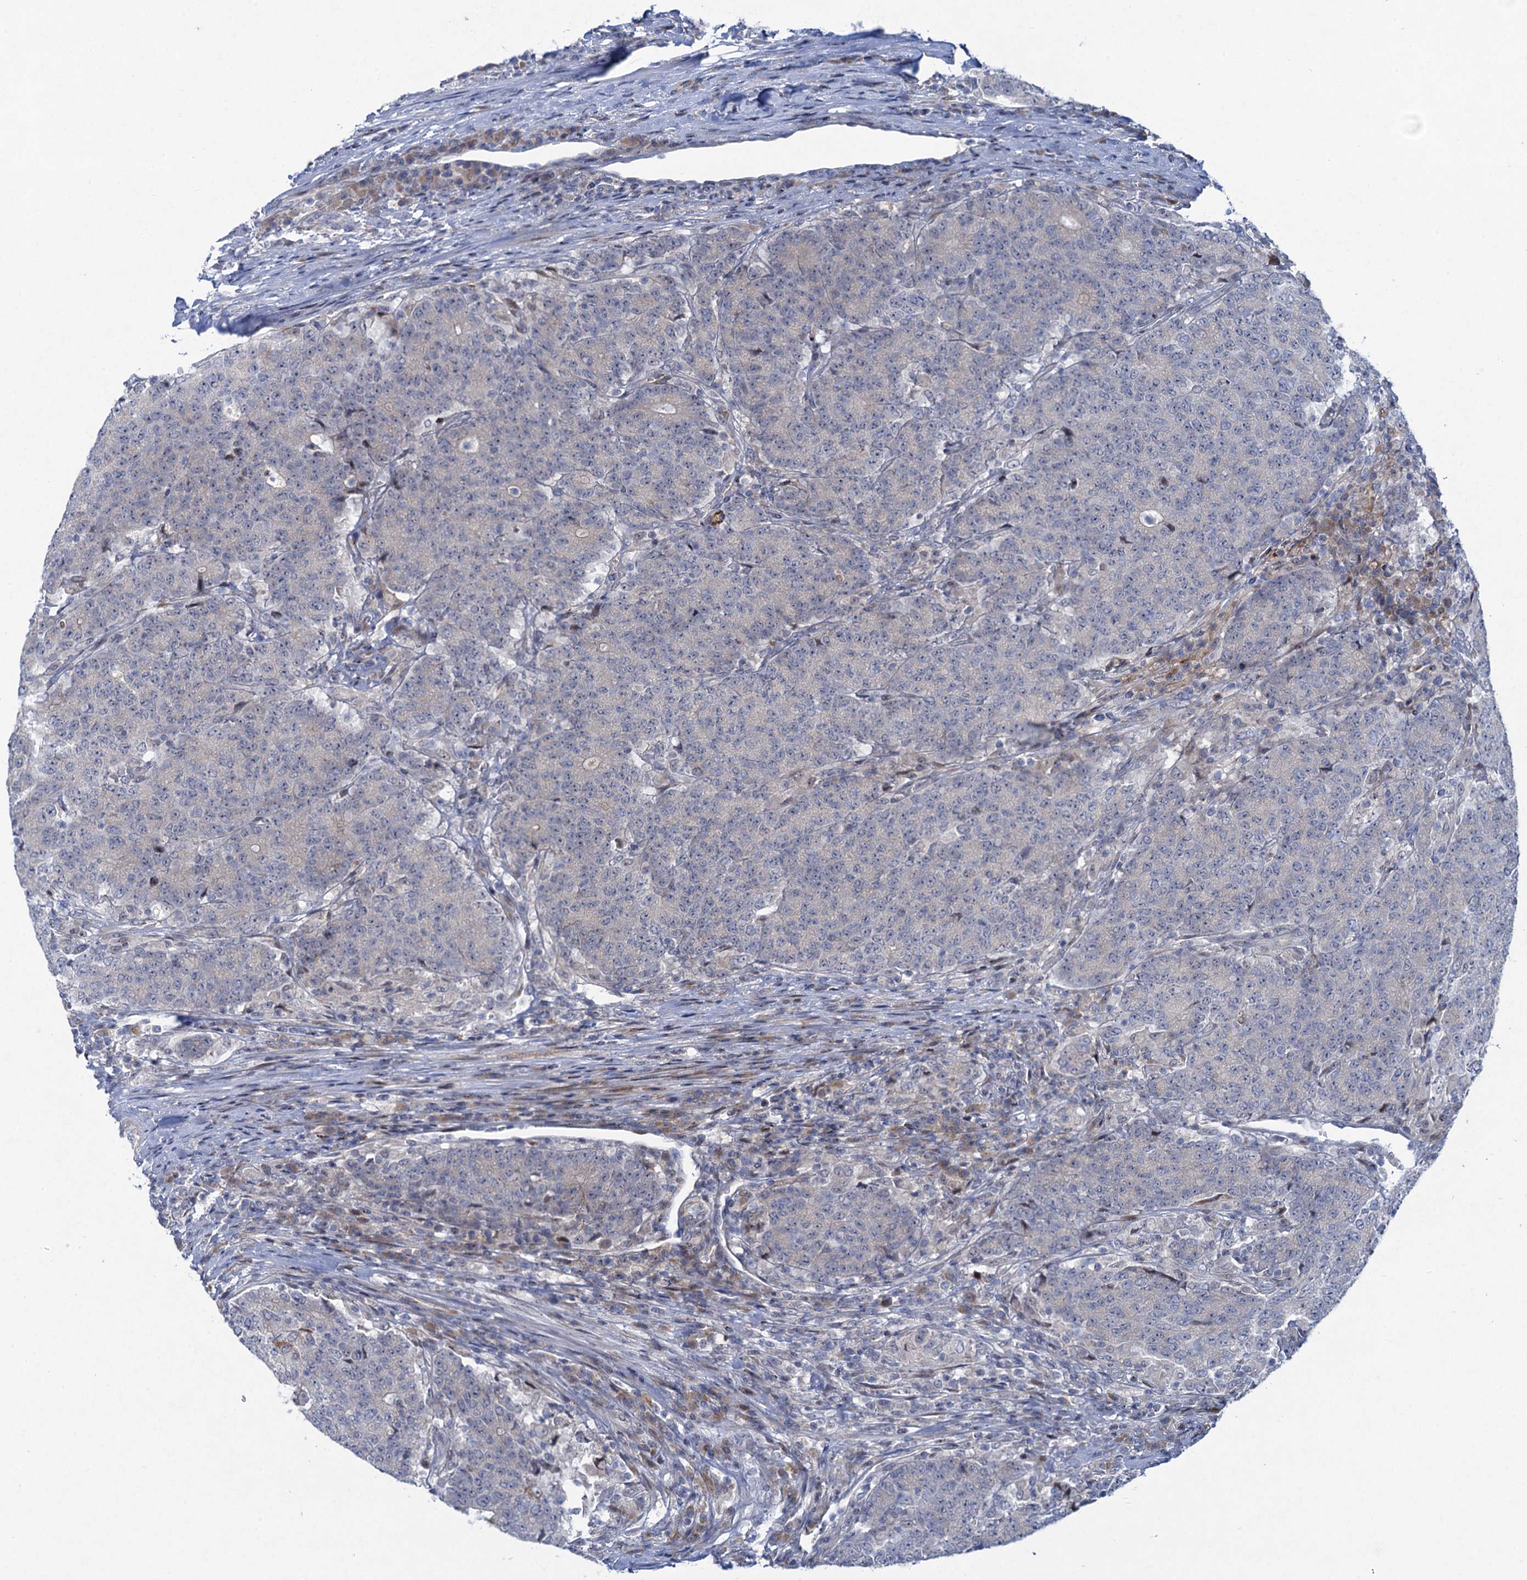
{"staining": {"intensity": "negative", "quantity": "none", "location": "none"}, "tissue": "colorectal cancer", "cell_type": "Tumor cells", "image_type": "cancer", "snomed": [{"axis": "morphology", "description": "Adenocarcinoma, NOS"}, {"axis": "topography", "description": "Colon"}], "caption": "Tumor cells are negative for brown protein staining in colorectal cancer (adenocarcinoma).", "gene": "QPCTL", "patient": {"sex": "female", "age": 75}}